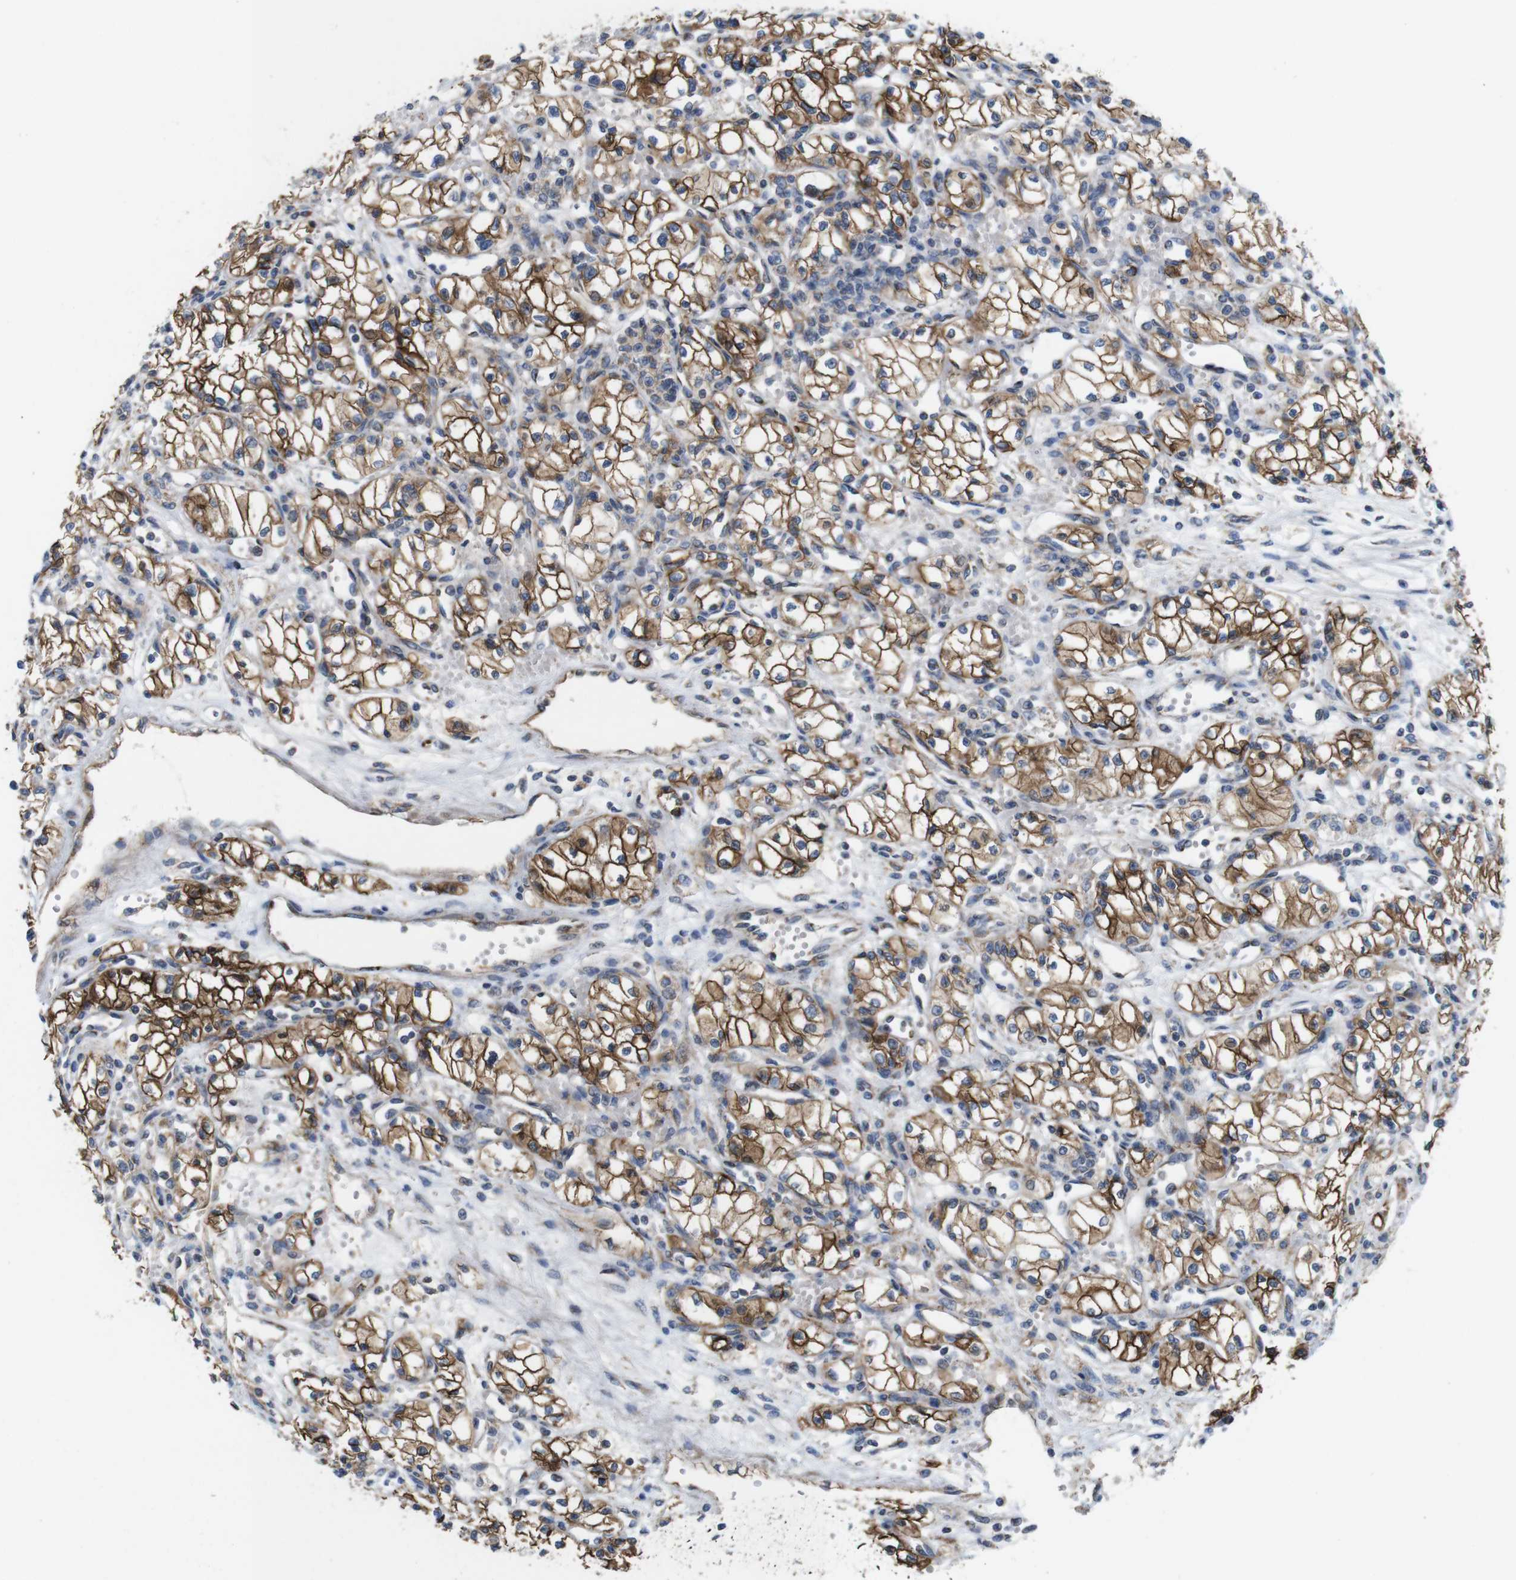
{"staining": {"intensity": "moderate", "quantity": ">75%", "location": "cytoplasmic/membranous"}, "tissue": "renal cancer", "cell_type": "Tumor cells", "image_type": "cancer", "snomed": [{"axis": "morphology", "description": "Normal tissue, NOS"}, {"axis": "morphology", "description": "Adenocarcinoma, NOS"}, {"axis": "topography", "description": "Kidney"}], "caption": "Immunohistochemical staining of renal cancer (adenocarcinoma) demonstrates medium levels of moderate cytoplasmic/membranous staining in approximately >75% of tumor cells. The staining was performed using DAB, with brown indicating positive protein expression. Nuclei are stained blue with hematoxylin.", "gene": "EFCAB14", "patient": {"sex": "male", "age": 59}}